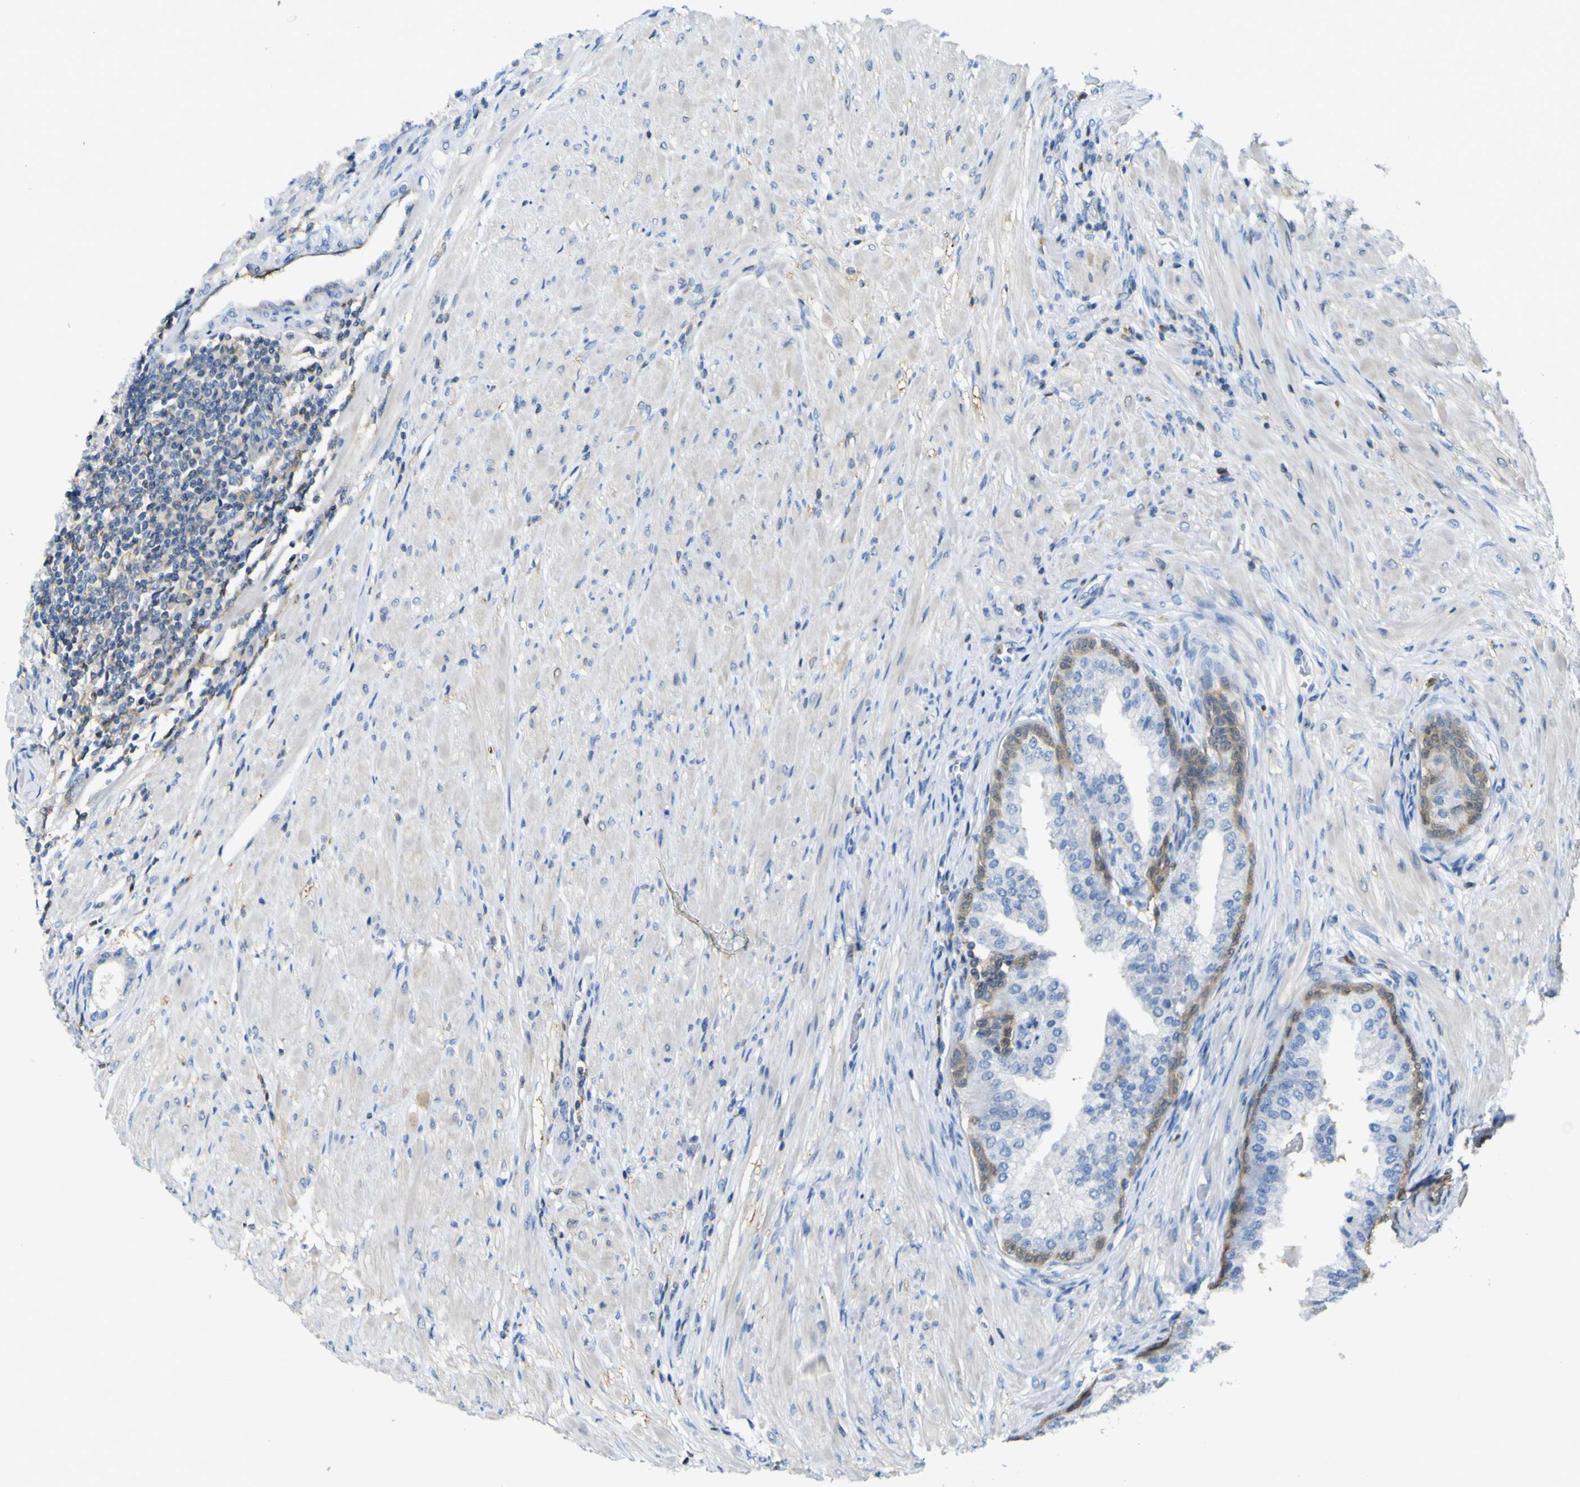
{"staining": {"intensity": "negative", "quantity": "none", "location": "none"}, "tissue": "prostate cancer", "cell_type": "Tumor cells", "image_type": "cancer", "snomed": [{"axis": "morphology", "description": "Adenocarcinoma, High grade"}, {"axis": "topography", "description": "Prostate"}], "caption": "Human prostate cancer (high-grade adenocarcinoma) stained for a protein using immunohistochemistry (IHC) exhibits no expression in tumor cells.", "gene": "ABHD3", "patient": {"sex": "male", "age": 59}}